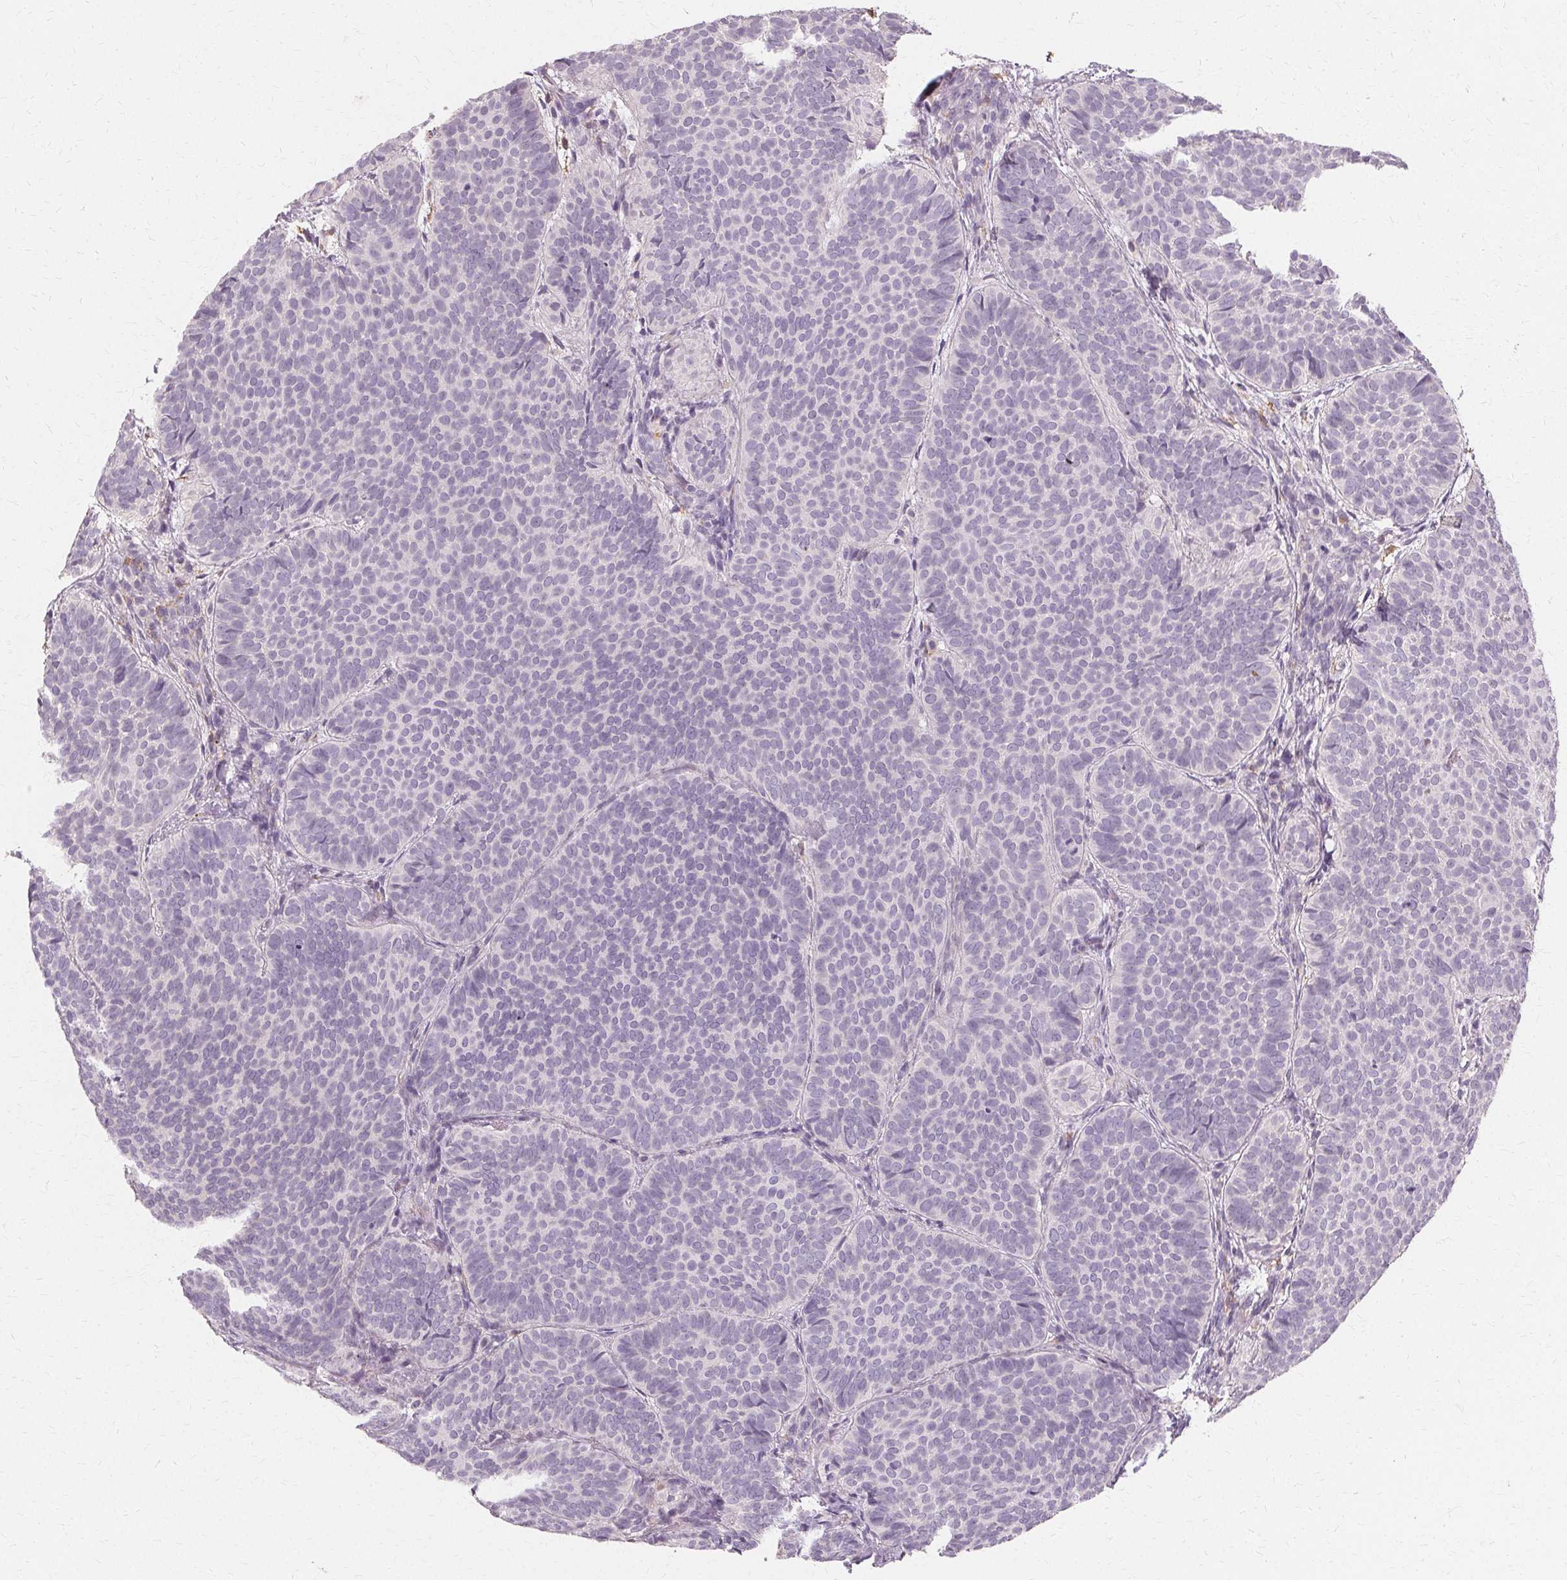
{"staining": {"intensity": "negative", "quantity": "none", "location": "none"}, "tissue": "skin cancer", "cell_type": "Tumor cells", "image_type": "cancer", "snomed": [{"axis": "morphology", "description": "Basal cell carcinoma"}, {"axis": "topography", "description": "Skin"}], "caption": "Skin cancer was stained to show a protein in brown. There is no significant staining in tumor cells.", "gene": "IFNGR1", "patient": {"sex": "male", "age": 57}}